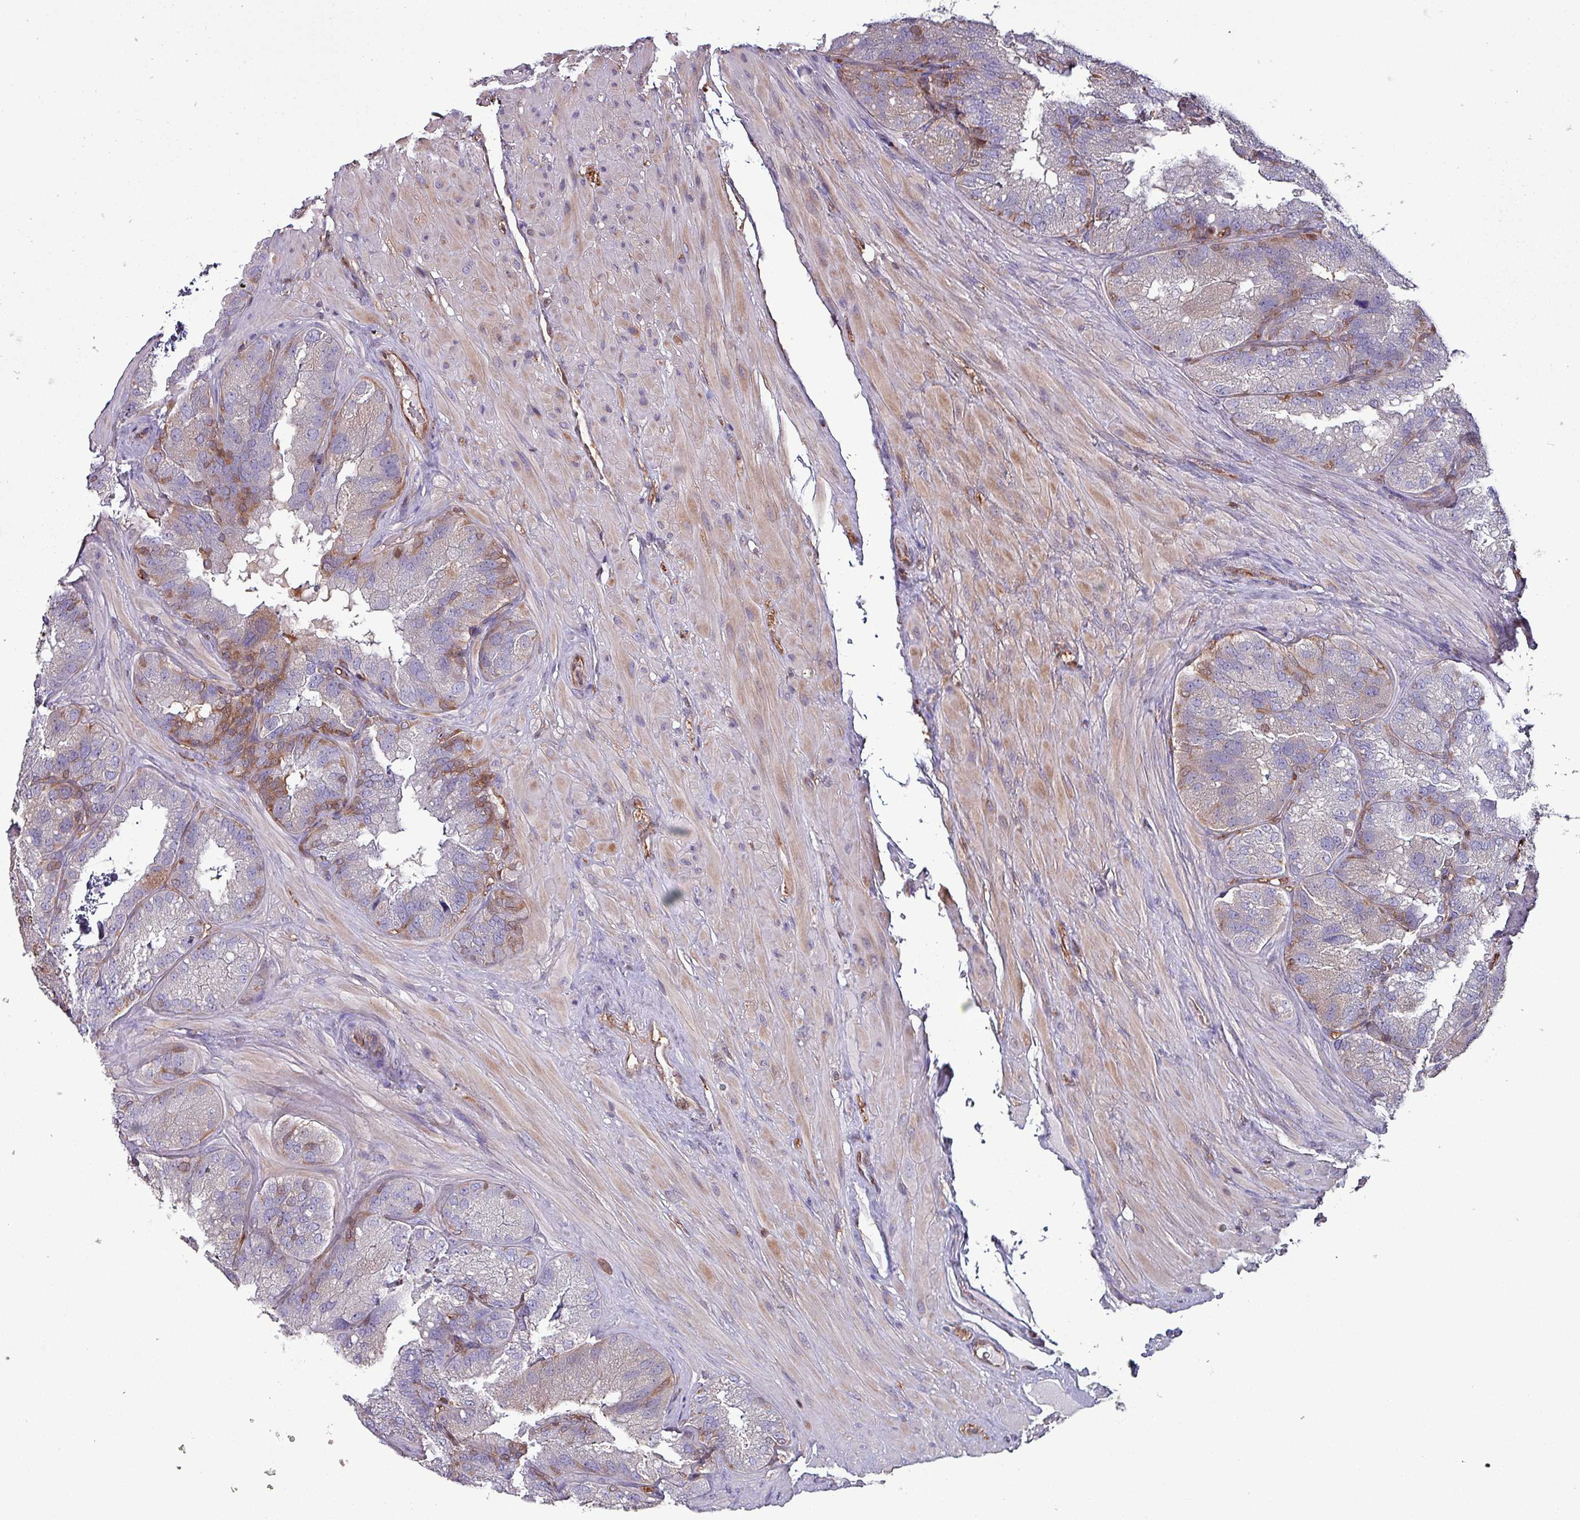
{"staining": {"intensity": "moderate", "quantity": "25%-75%", "location": "cytoplasmic/membranous,nuclear"}, "tissue": "seminal vesicle", "cell_type": "Glandular cells", "image_type": "normal", "snomed": [{"axis": "morphology", "description": "Normal tissue, NOS"}, {"axis": "topography", "description": "Seminal veicle"}], "caption": "Protein expression analysis of benign seminal vesicle demonstrates moderate cytoplasmic/membranous,nuclear positivity in approximately 25%-75% of glandular cells. (DAB (3,3'-diaminobenzidine) IHC, brown staining for protein, blue staining for nuclei).", "gene": "PSMB8", "patient": {"sex": "male", "age": 58}}